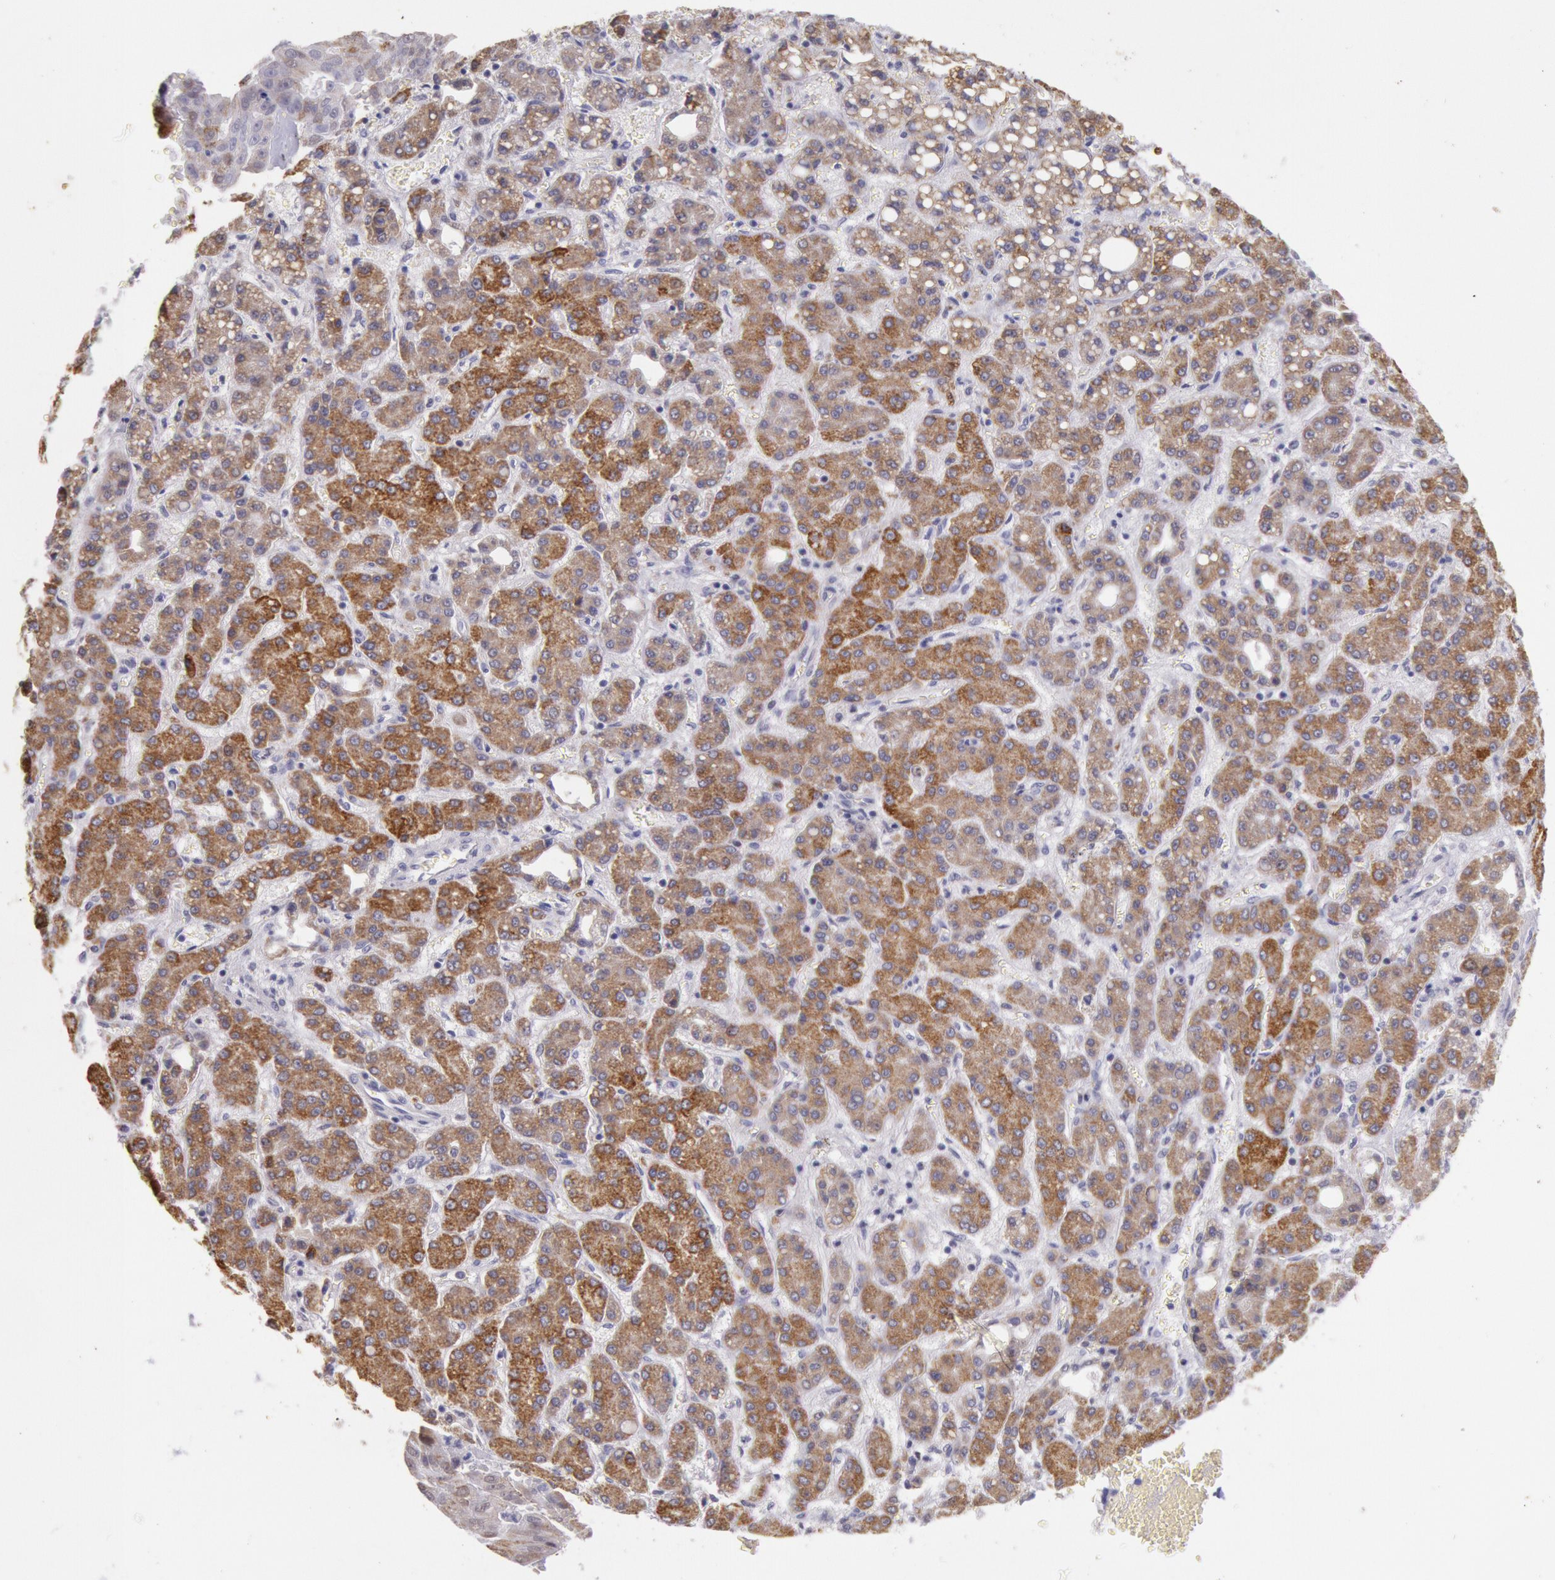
{"staining": {"intensity": "moderate", "quantity": ">75%", "location": "cytoplasmic/membranous,nuclear"}, "tissue": "liver cancer", "cell_type": "Tumor cells", "image_type": "cancer", "snomed": [{"axis": "morphology", "description": "Carcinoma, Hepatocellular, NOS"}, {"axis": "topography", "description": "Liver"}], "caption": "The histopathology image exhibits staining of liver cancer (hepatocellular carcinoma), revealing moderate cytoplasmic/membranous and nuclear protein positivity (brown color) within tumor cells.", "gene": "FRMD6", "patient": {"sex": "male", "age": 69}}